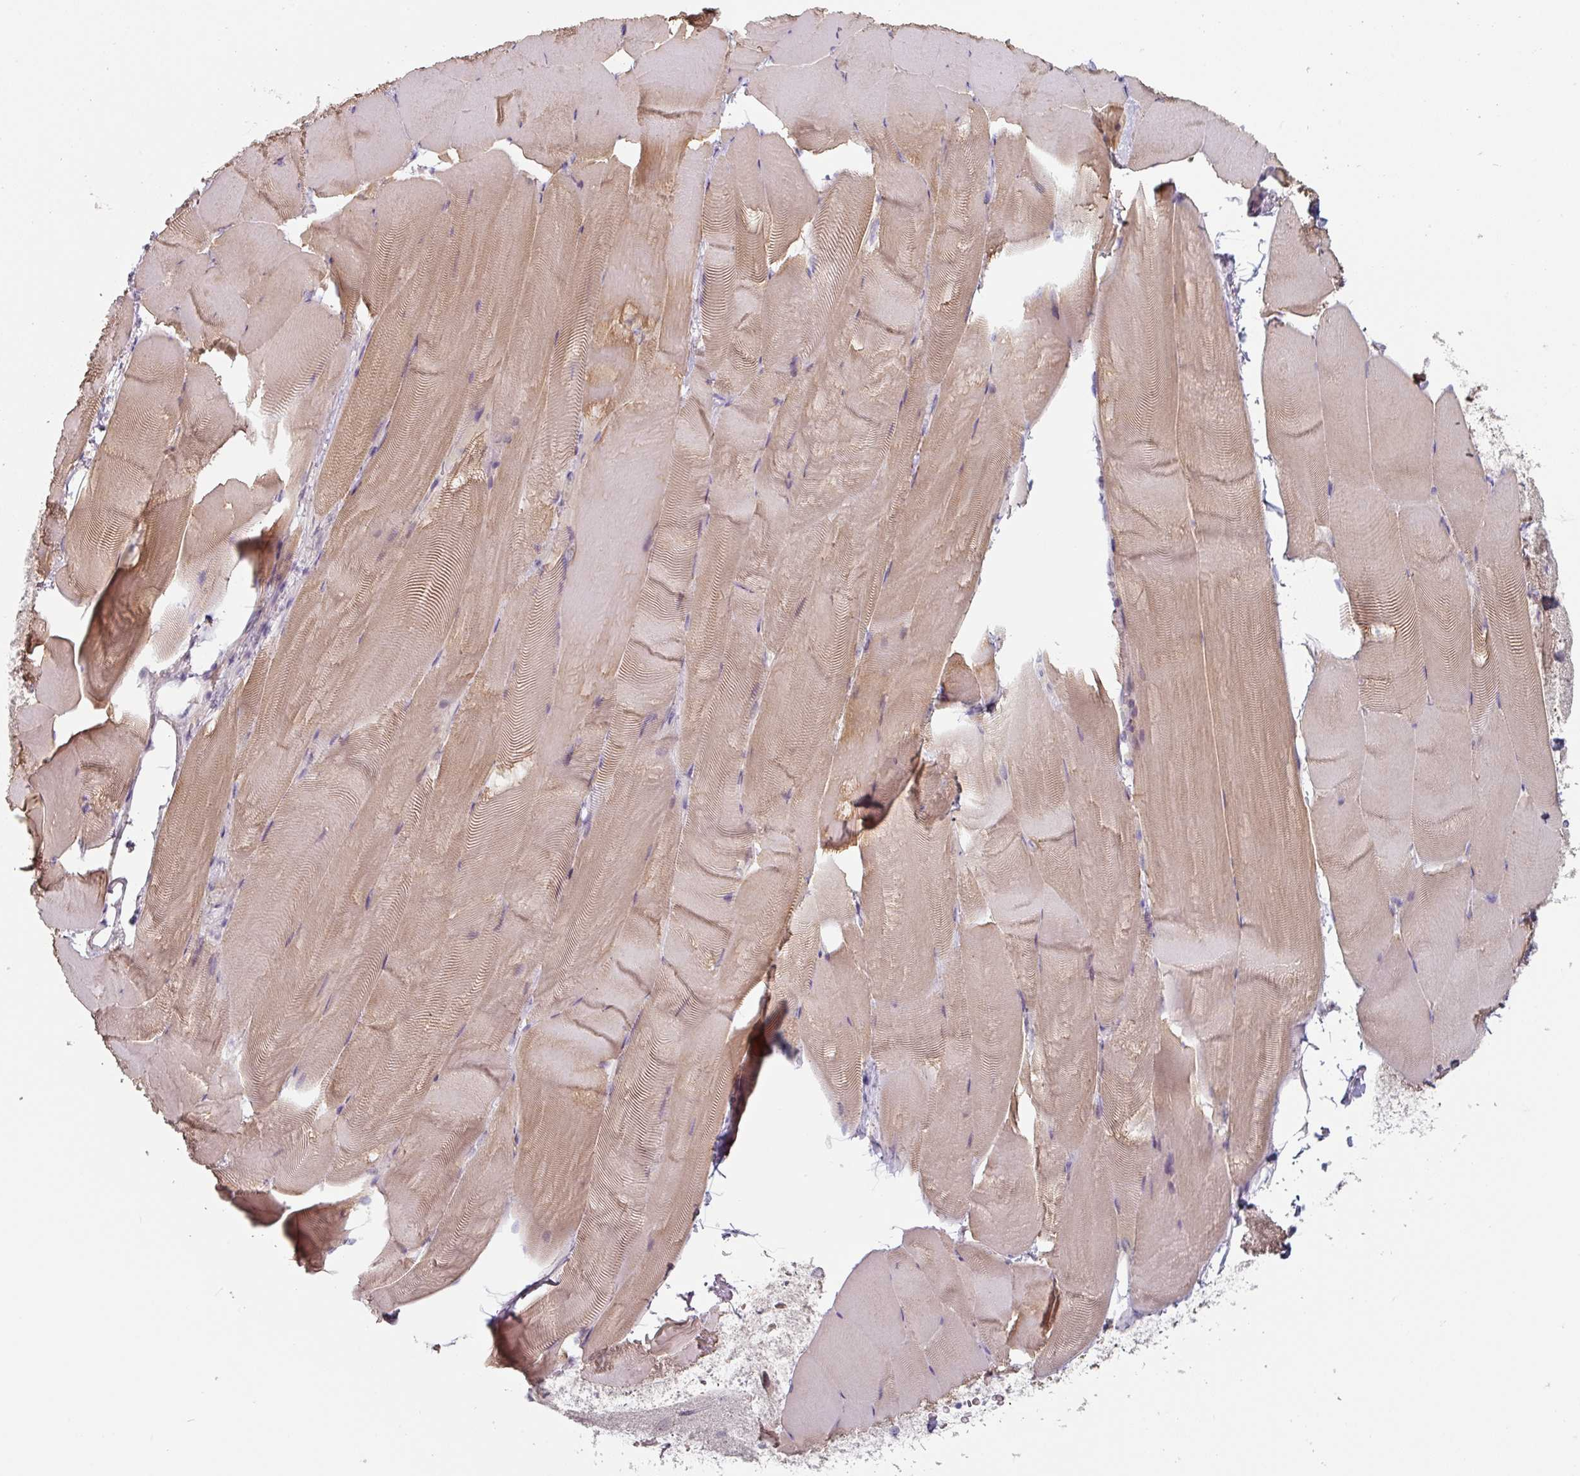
{"staining": {"intensity": "moderate", "quantity": "25%-75%", "location": "cytoplasmic/membranous"}, "tissue": "skeletal muscle", "cell_type": "Myocytes", "image_type": "normal", "snomed": [{"axis": "morphology", "description": "Normal tissue, NOS"}, {"axis": "topography", "description": "Skeletal muscle"}], "caption": "This micrograph displays normal skeletal muscle stained with immunohistochemistry to label a protein in brown. The cytoplasmic/membranous of myocytes show moderate positivity for the protein. Nuclei are counter-stained blue.", "gene": "ZBTB6", "patient": {"sex": "female", "age": 64}}